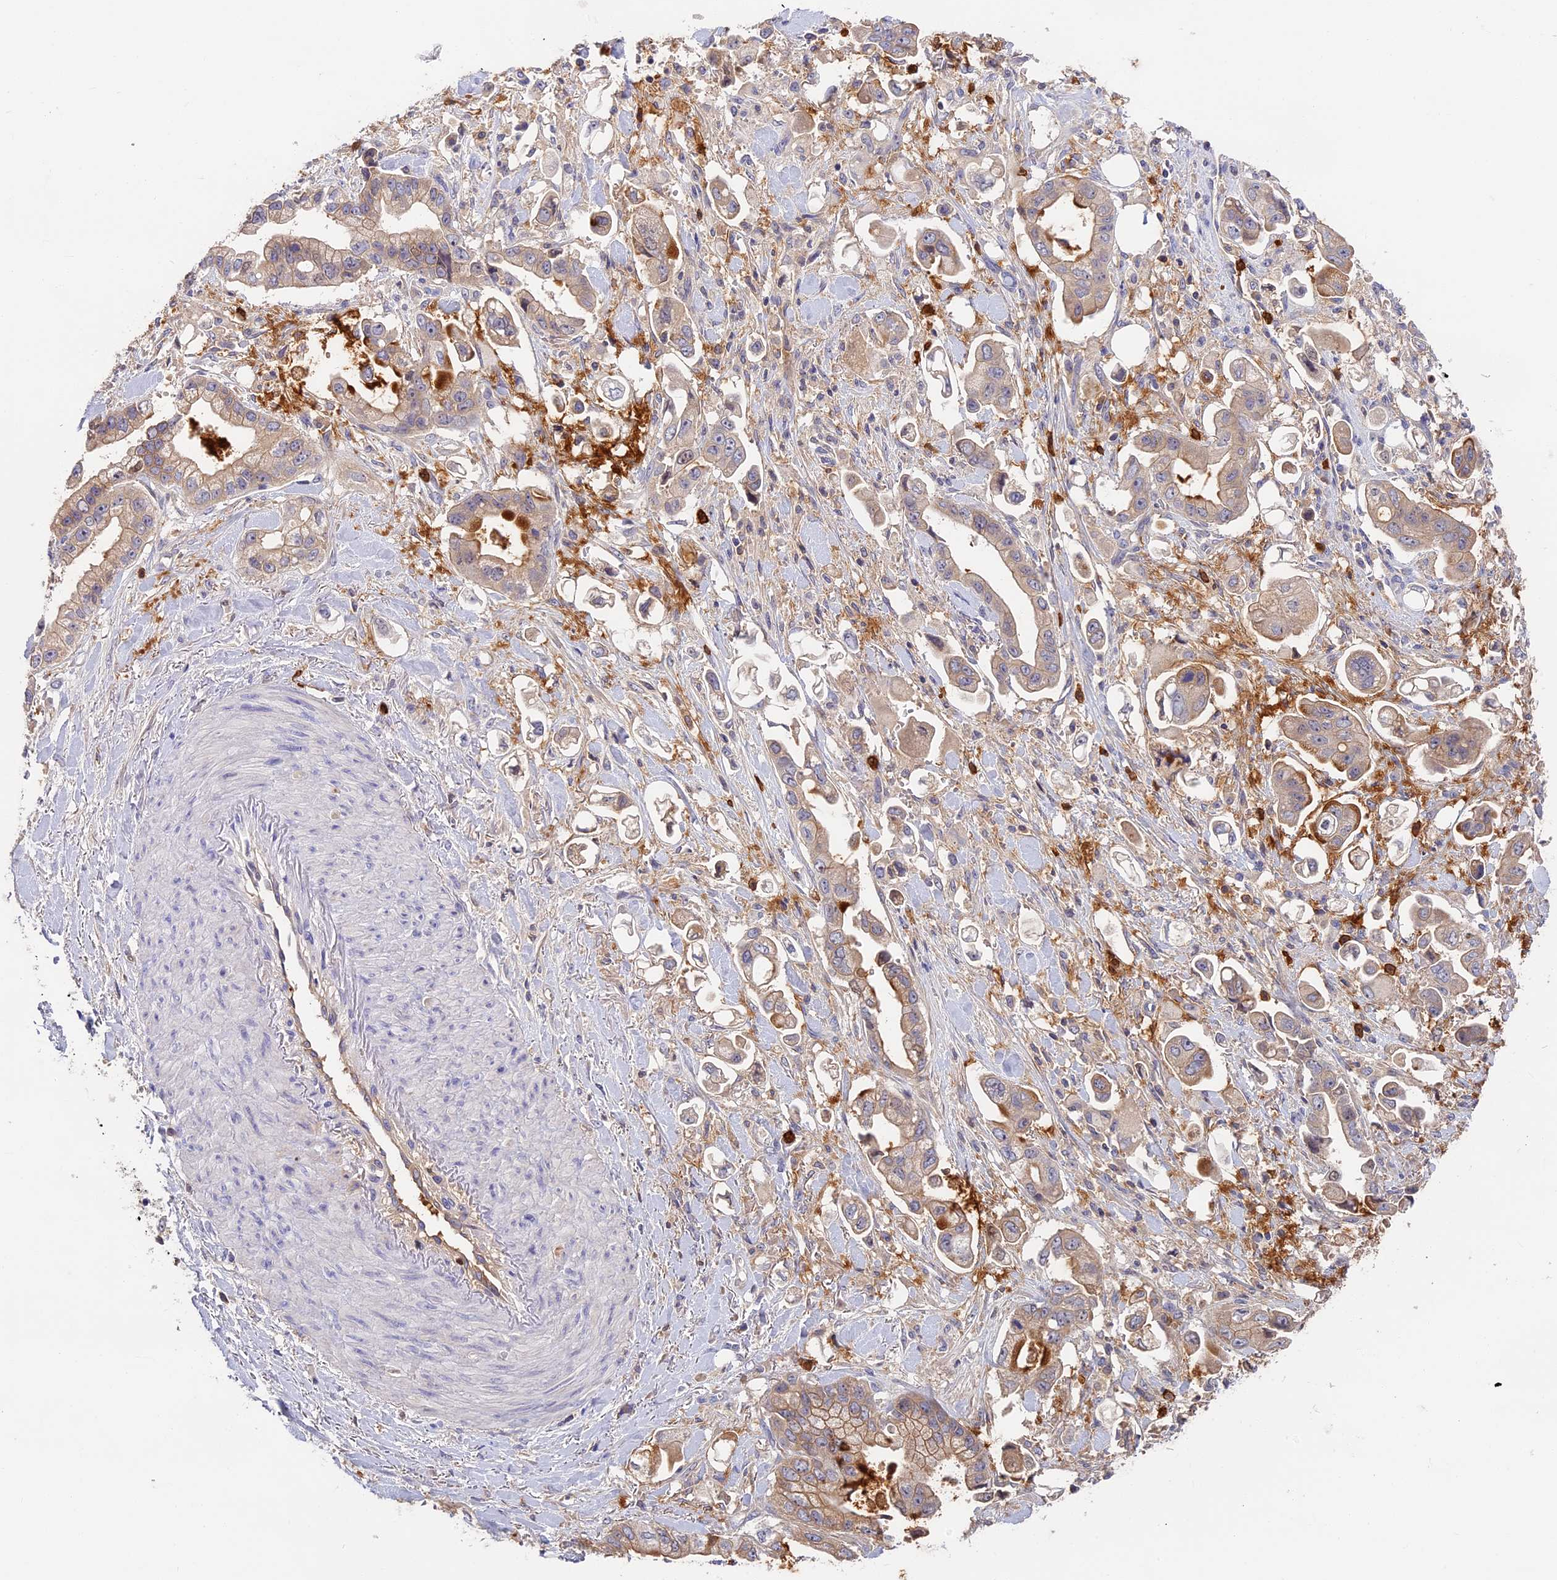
{"staining": {"intensity": "moderate", "quantity": "25%-75%", "location": "cytoplasmic/membranous"}, "tissue": "stomach cancer", "cell_type": "Tumor cells", "image_type": "cancer", "snomed": [{"axis": "morphology", "description": "Adenocarcinoma, NOS"}, {"axis": "topography", "description": "Stomach"}], "caption": "Stomach adenocarcinoma tissue exhibits moderate cytoplasmic/membranous expression in approximately 25%-75% of tumor cells, visualized by immunohistochemistry.", "gene": "ADGRD1", "patient": {"sex": "male", "age": 62}}